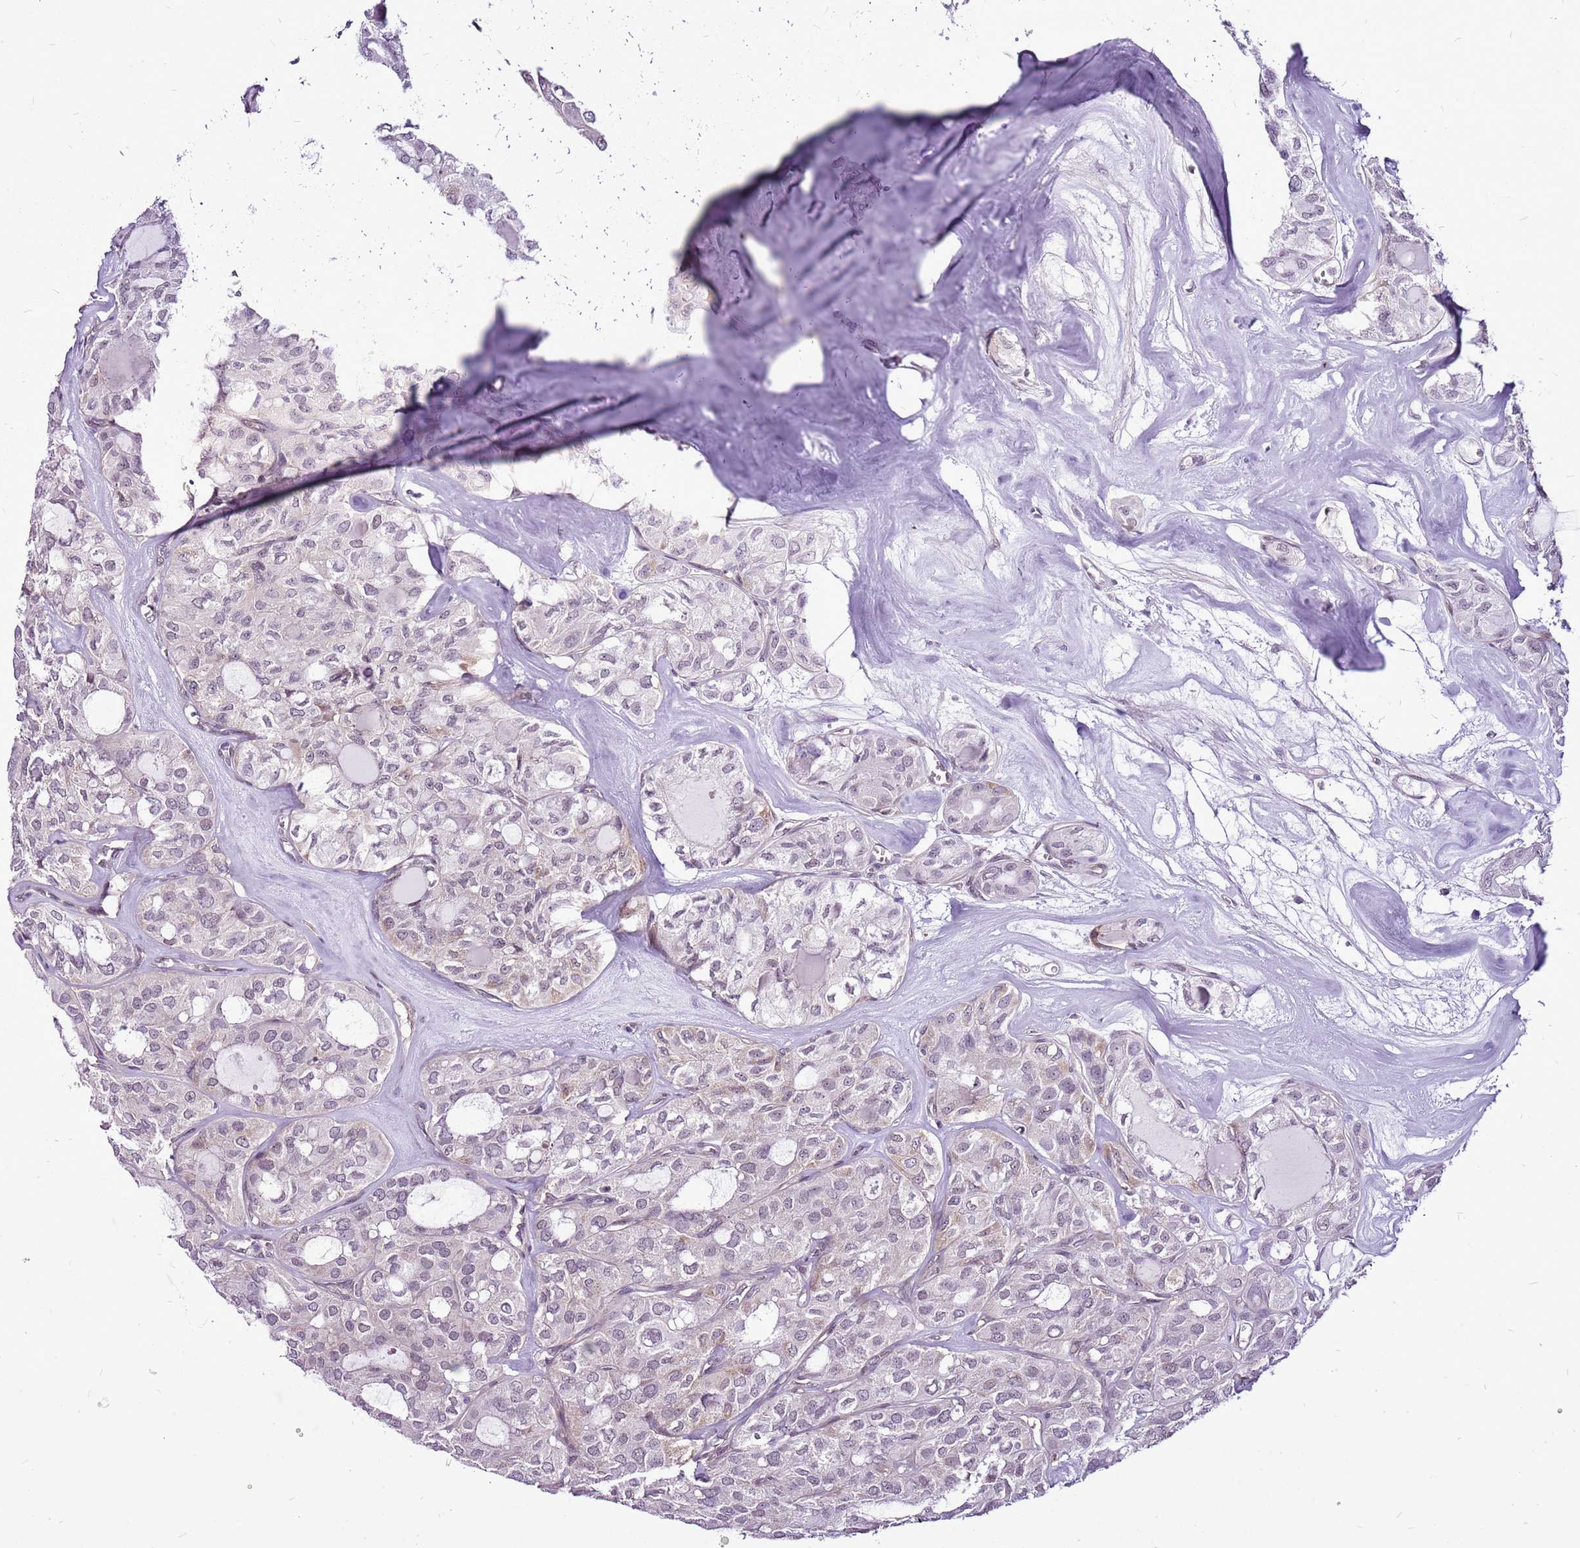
{"staining": {"intensity": "weak", "quantity": "<25%", "location": "nuclear"}, "tissue": "thyroid cancer", "cell_type": "Tumor cells", "image_type": "cancer", "snomed": [{"axis": "morphology", "description": "Follicular adenoma carcinoma, NOS"}, {"axis": "topography", "description": "Thyroid gland"}], "caption": "IHC photomicrograph of human thyroid cancer (follicular adenoma carcinoma) stained for a protein (brown), which displays no expression in tumor cells.", "gene": "CCDC166", "patient": {"sex": "male", "age": 75}}